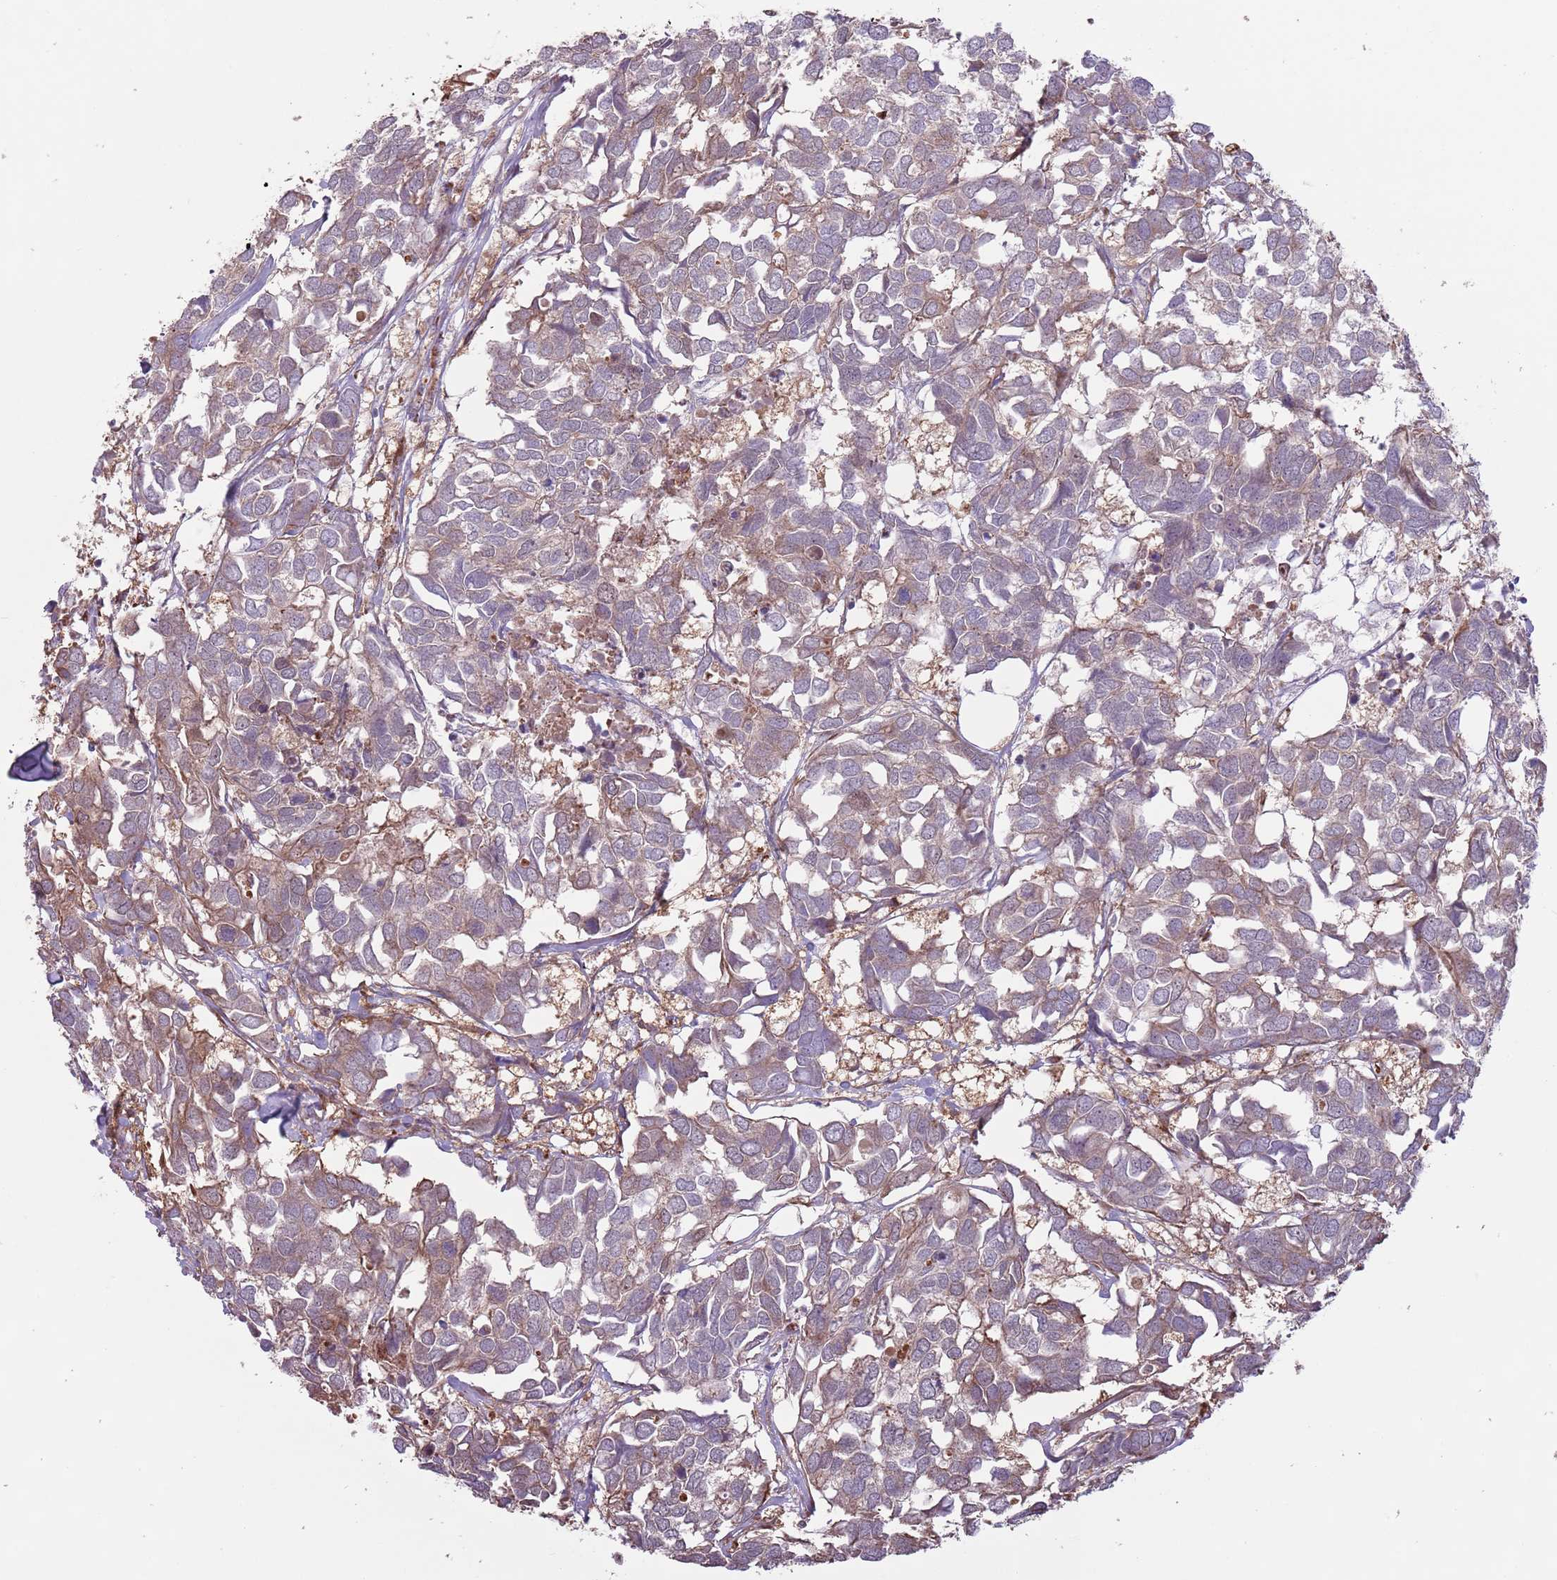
{"staining": {"intensity": "weak", "quantity": ">75%", "location": "cytoplasmic/membranous"}, "tissue": "breast cancer", "cell_type": "Tumor cells", "image_type": "cancer", "snomed": [{"axis": "morphology", "description": "Duct carcinoma"}, {"axis": "topography", "description": "Breast"}], "caption": "Invasive ductal carcinoma (breast) was stained to show a protein in brown. There is low levels of weak cytoplasmic/membranous expression in about >75% of tumor cells. The staining was performed using DAB, with brown indicating positive protein expression. Nuclei are stained blue with hematoxylin.", "gene": "CCDC150", "patient": {"sex": "female", "age": 83}}